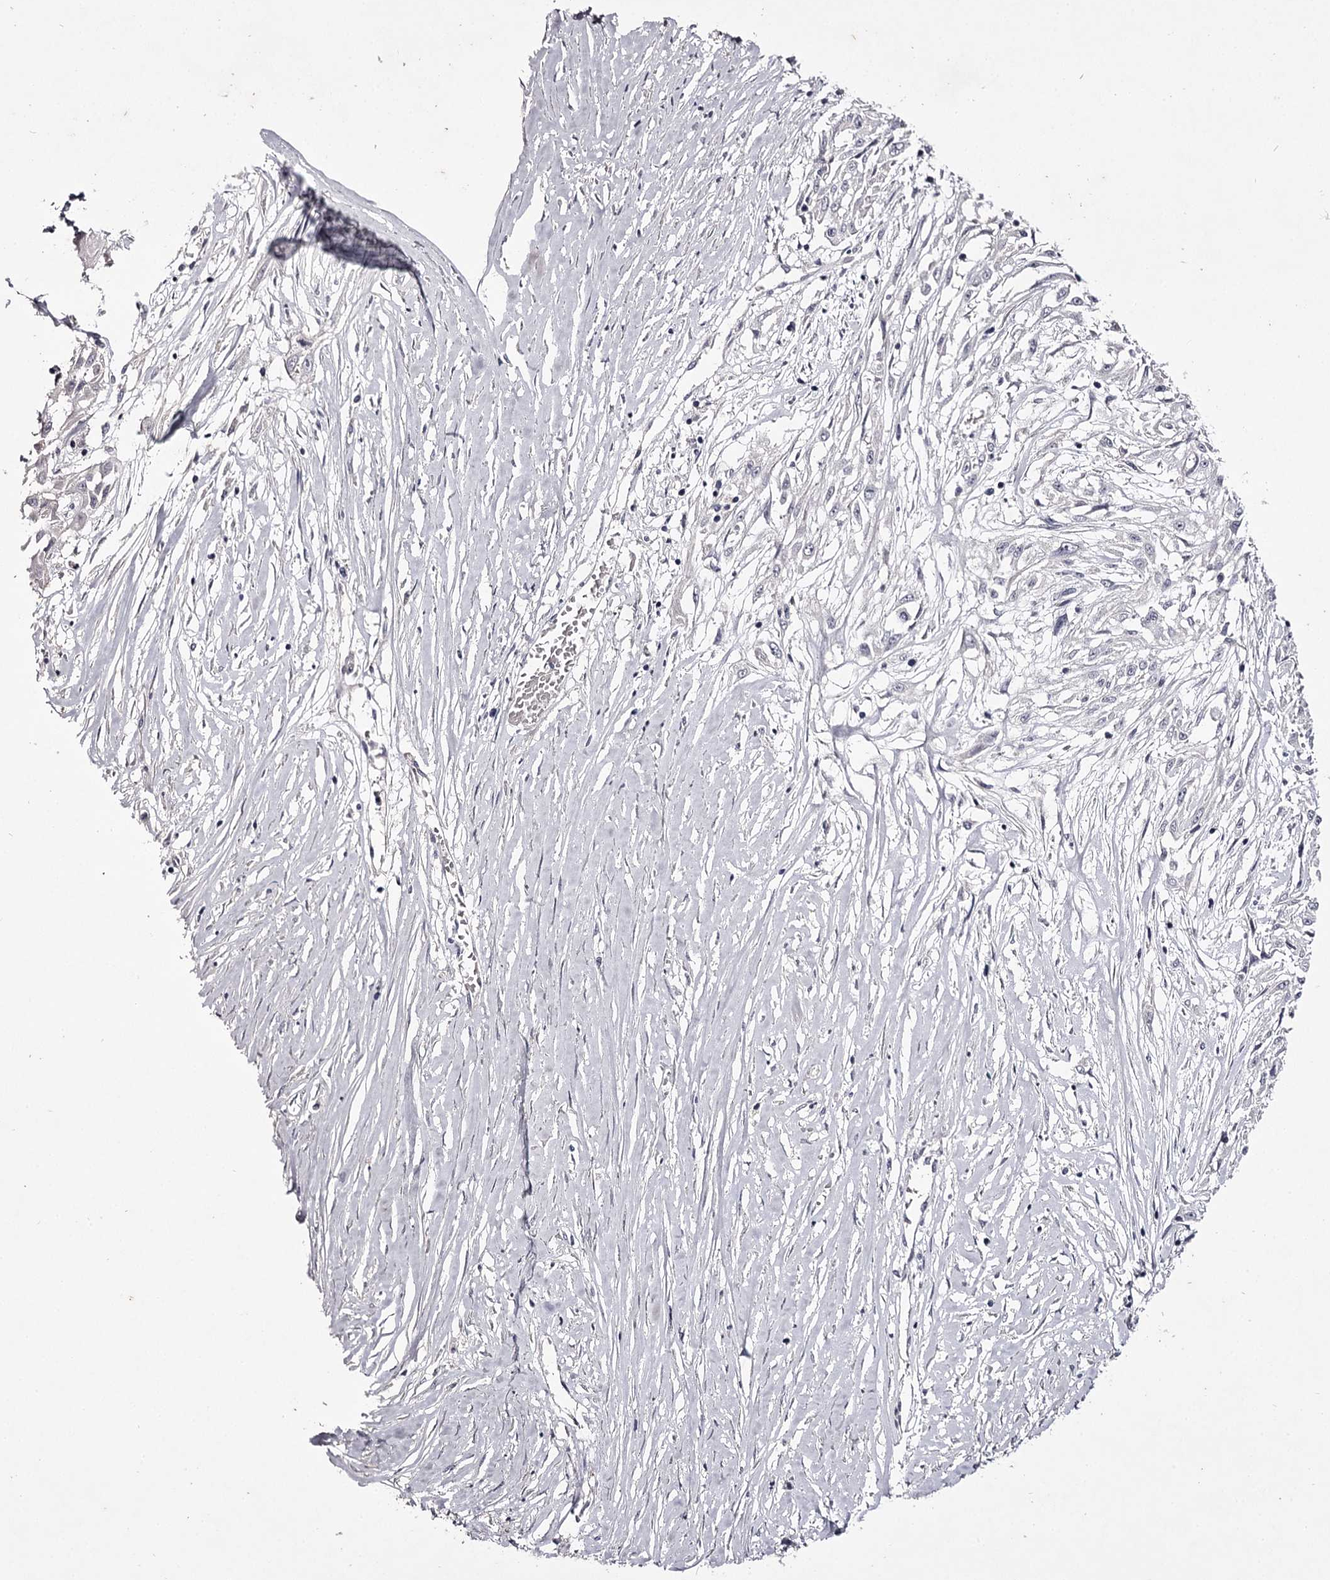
{"staining": {"intensity": "negative", "quantity": "none", "location": "none"}, "tissue": "skin cancer", "cell_type": "Tumor cells", "image_type": "cancer", "snomed": [{"axis": "morphology", "description": "Squamous cell carcinoma, NOS"}, {"axis": "morphology", "description": "Squamous cell carcinoma, metastatic, NOS"}, {"axis": "topography", "description": "Skin"}, {"axis": "topography", "description": "Lymph node"}], "caption": "Tumor cells show no significant protein expression in squamous cell carcinoma (skin). The staining is performed using DAB brown chromogen with nuclei counter-stained in using hematoxylin.", "gene": "PRM2", "patient": {"sex": "male", "age": 75}}